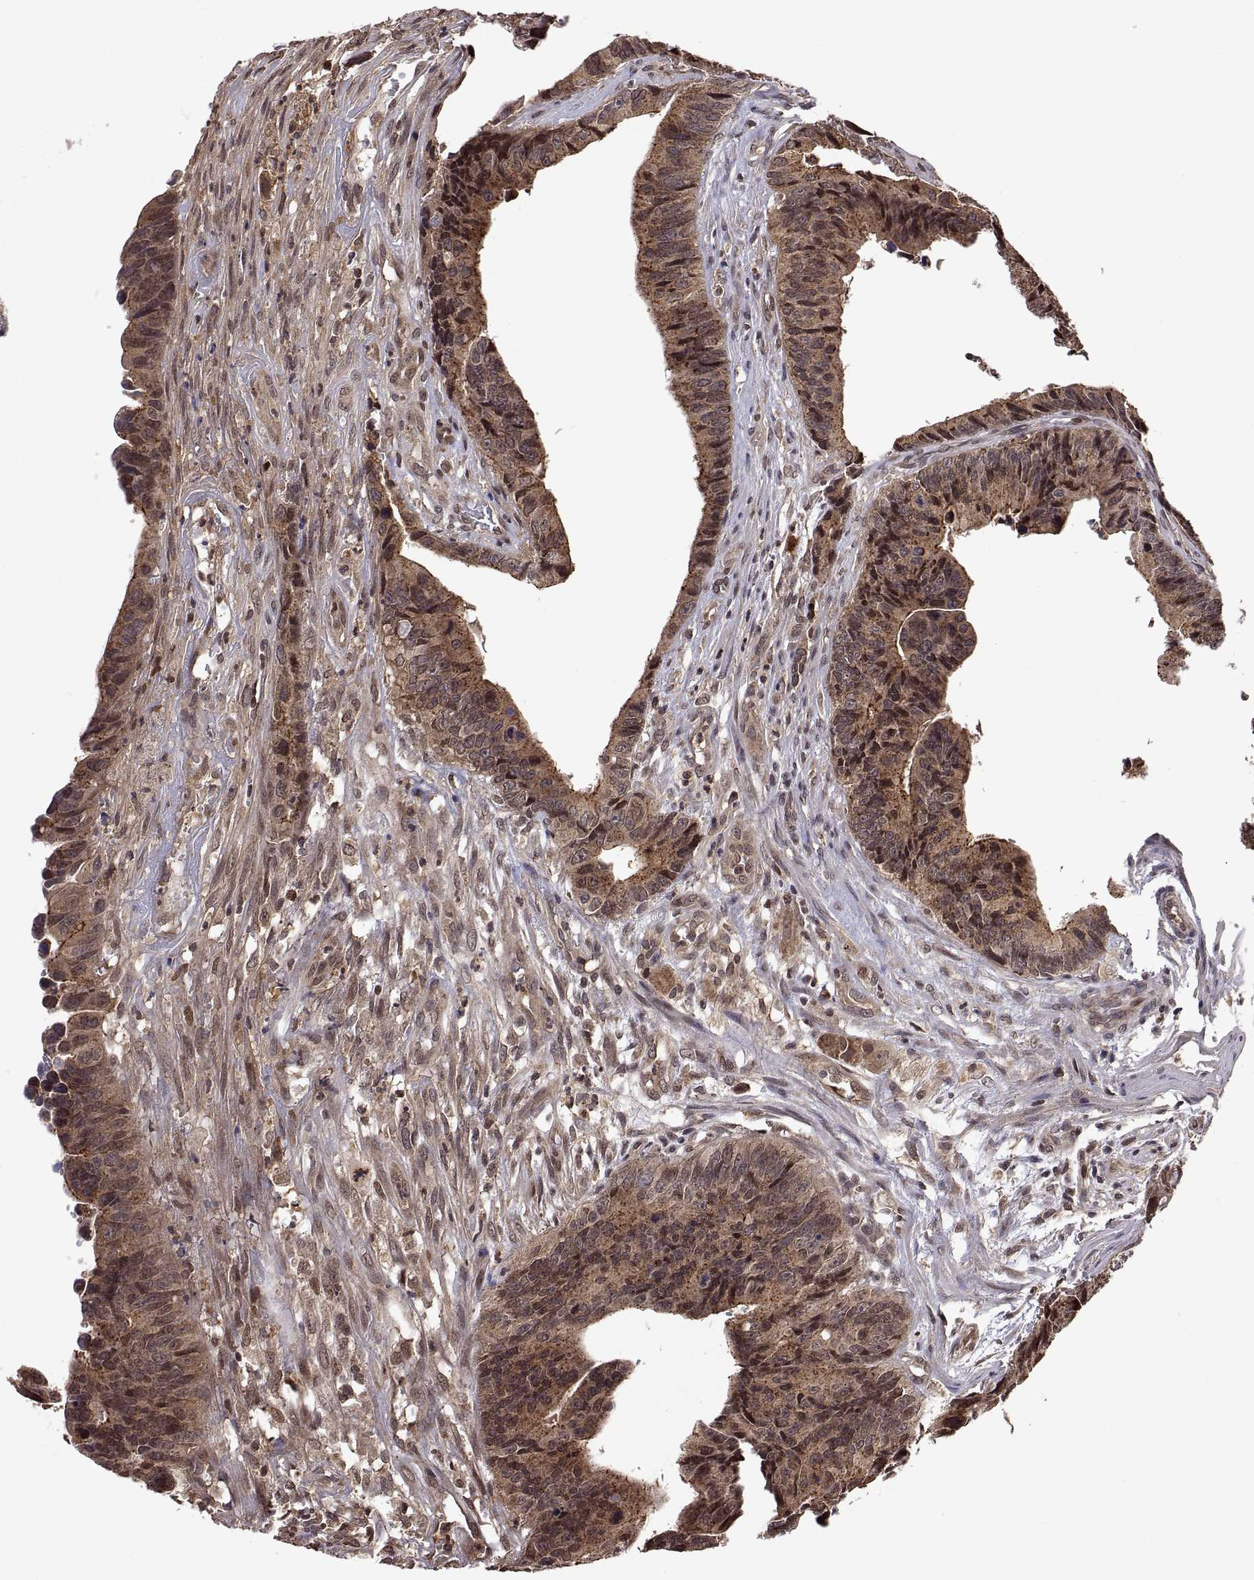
{"staining": {"intensity": "moderate", "quantity": ">75%", "location": "cytoplasmic/membranous"}, "tissue": "colorectal cancer", "cell_type": "Tumor cells", "image_type": "cancer", "snomed": [{"axis": "morphology", "description": "Adenocarcinoma, NOS"}, {"axis": "topography", "description": "Colon"}], "caption": "IHC micrograph of neoplastic tissue: adenocarcinoma (colorectal) stained using IHC exhibits medium levels of moderate protein expression localized specifically in the cytoplasmic/membranous of tumor cells, appearing as a cytoplasmic/membranous brown color.", "gene": "ZNRF2", "patient": {"sex": "female", "age": 87}}